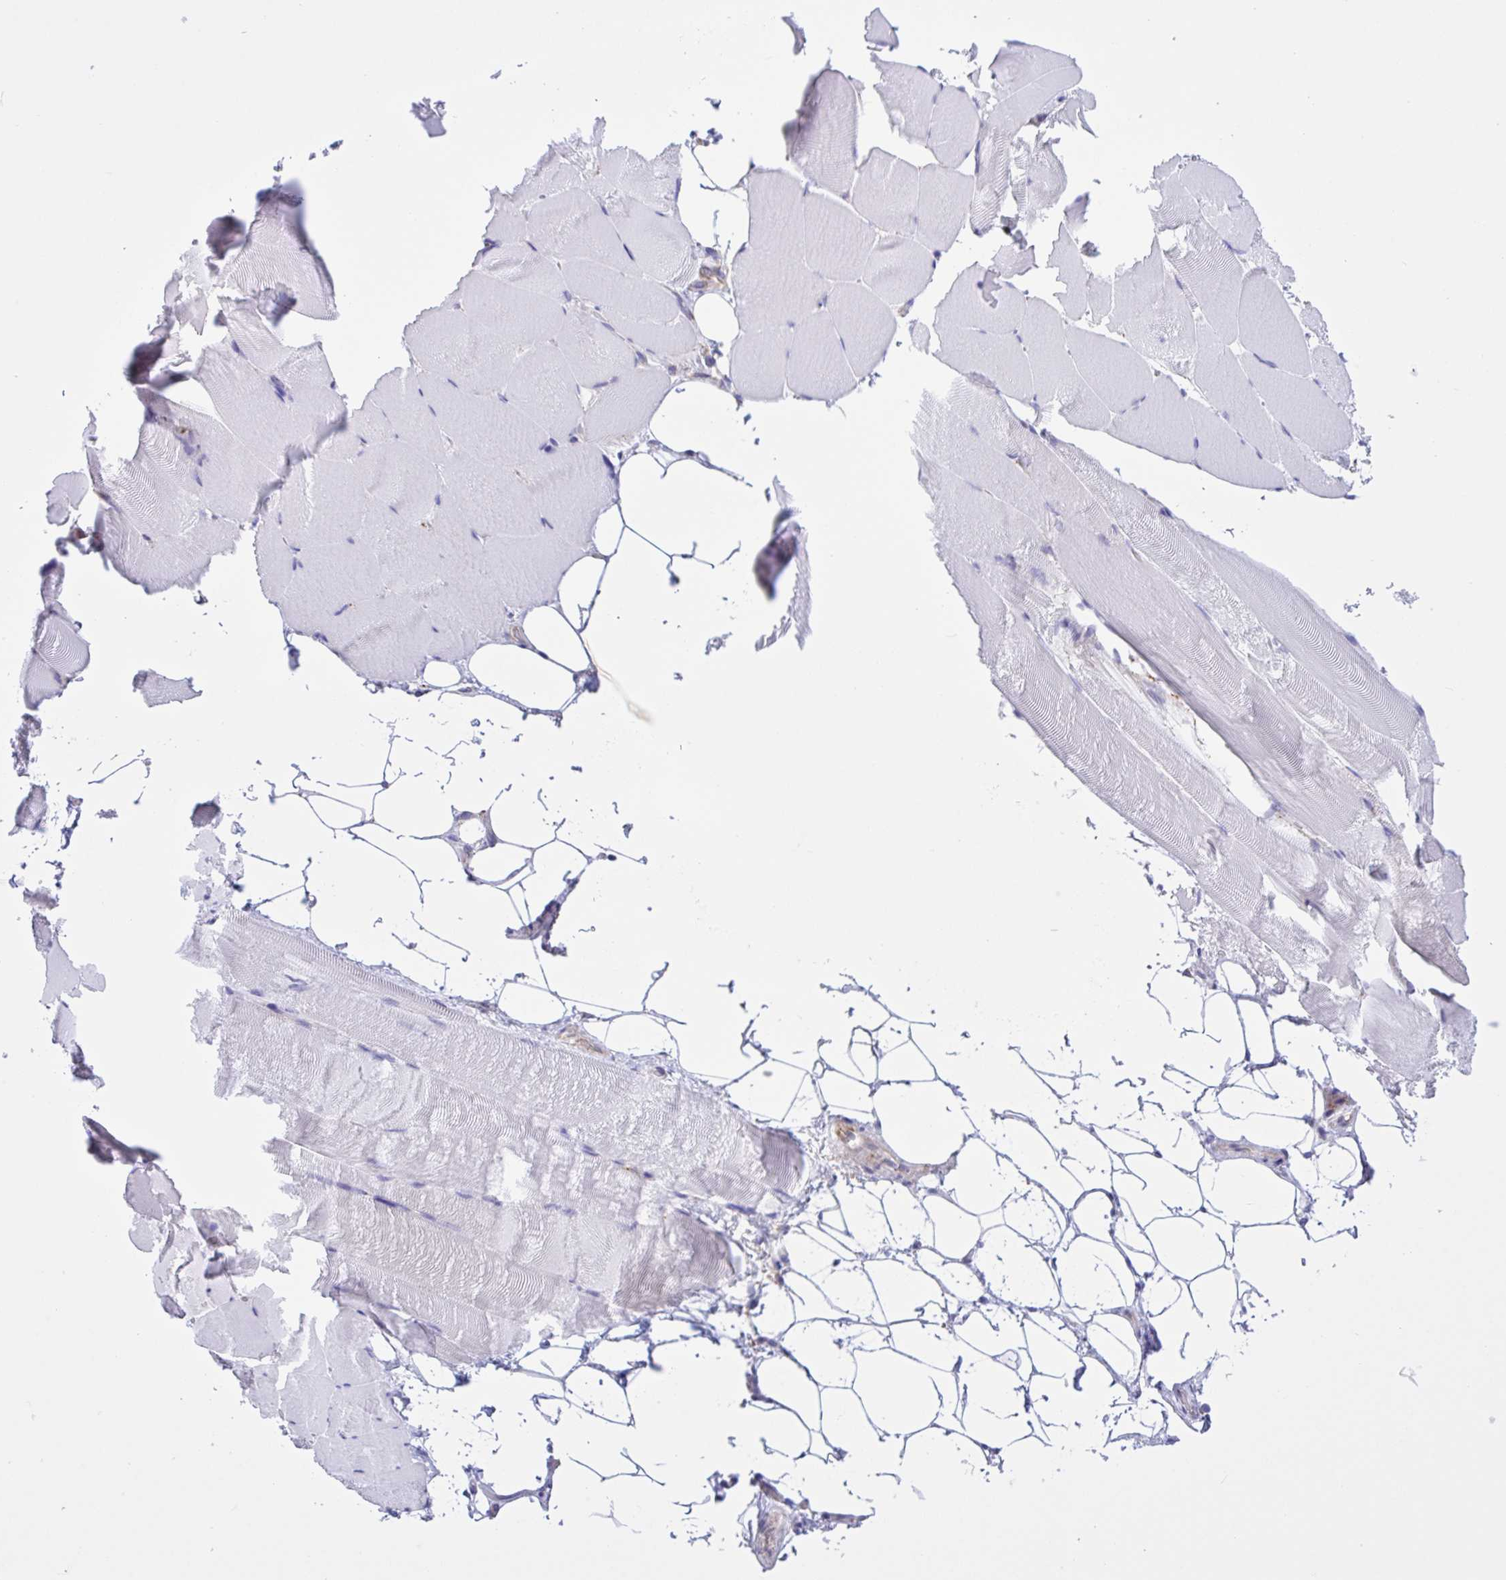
{"staining": {"intensity": "negative", "quantity": "none", "location": "none"}, "tissue": "skeletal muscle", "cell_type": "Myocytes", "image_type": "normal", "snomed": [{"axis": "morphology", "description": "Normal tissue, NOS"}, {"axis": "topography", "description": "Skeletal muscle"}], "caption": "This is a photomicrograph of immunohistochemistry (IHC) staining of unremarkable skeletal muscle, which shows no staining in myocytes. (Brightfield microscopy of DAB (3,3'-diaminobenzidine) immunohistochemistry at high magnification).", "gene": "OR51M1", "patient": {"sex": "female", "age": 64}}